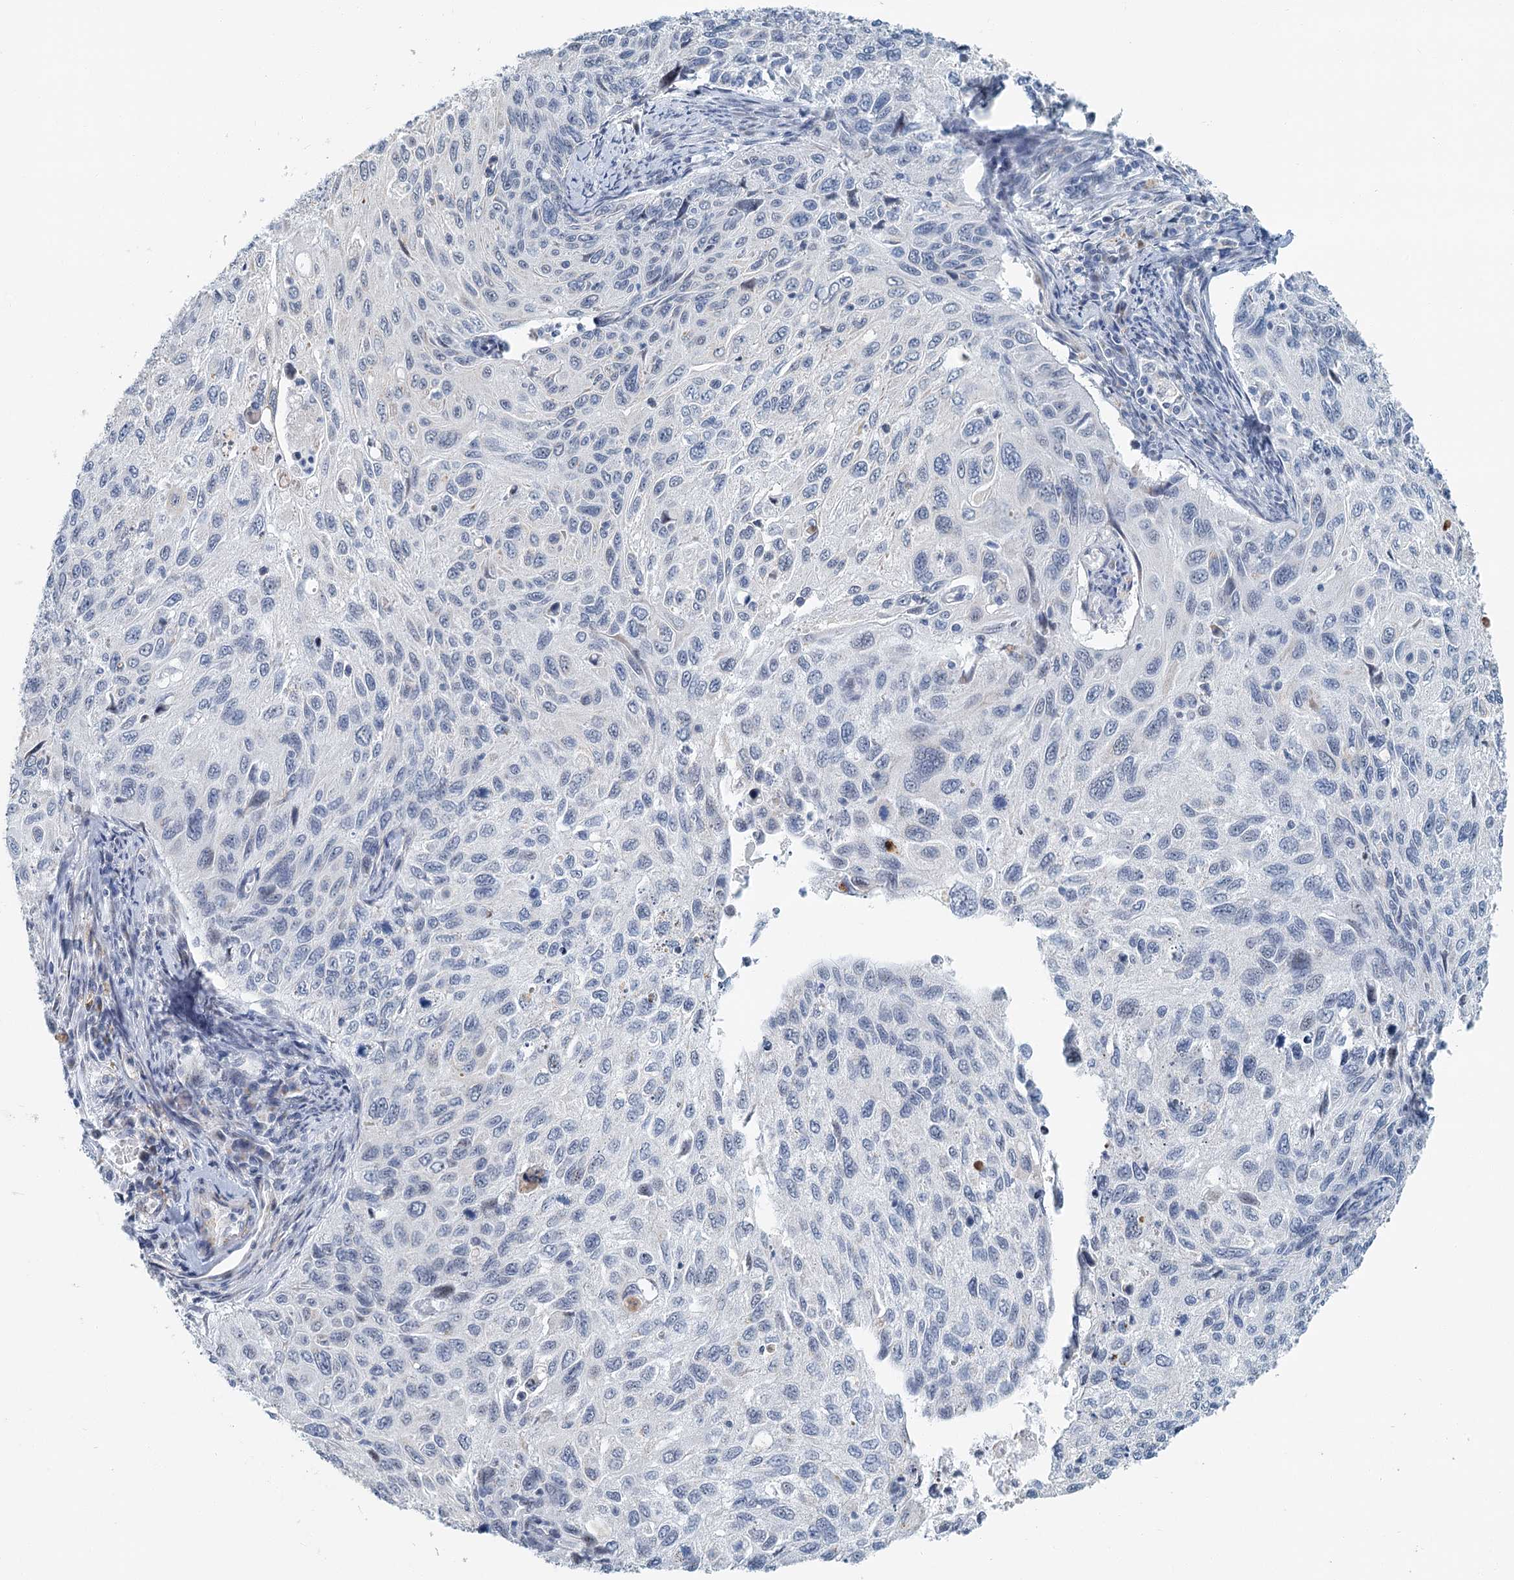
{"staining": {"intensity": "negative", "quantity": "none", "location": "none"}, "tissue": "cervical cancer", "cell_type": "Tumor cells", "image_type": "cancer", "snomed": [{"axis": "morphology", "description": "Squamous cell carcinoma, NOS"}, {"axis": "topography", "description": "Cervix"}], "caption": "Tumor cells show no significant protein positivity in cervical cancer.", "gene": "ZNF527", "patient": {"sex": "female", "age": 70}}